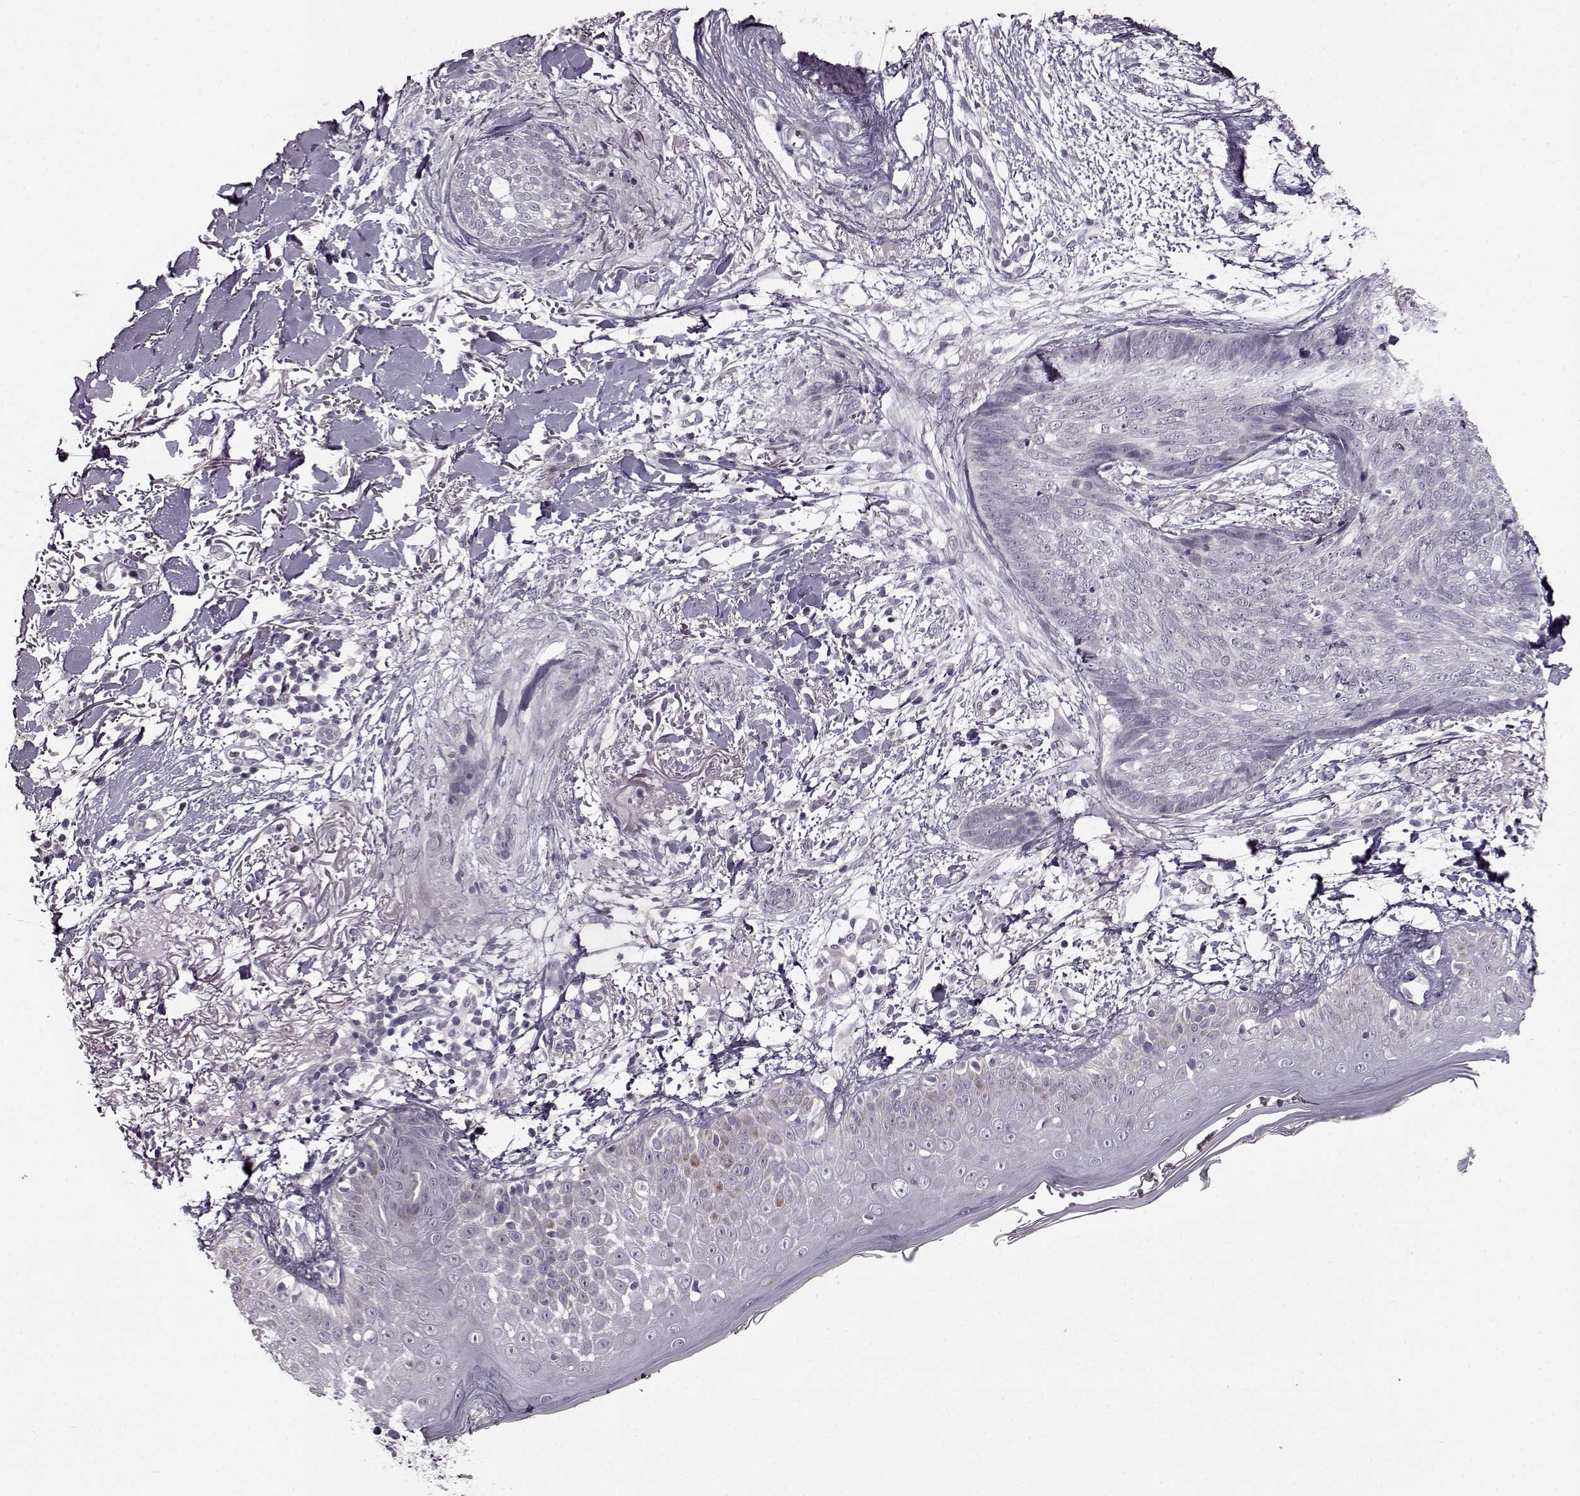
{"staining": {"intensity": "negative", "quantity": "none", "location": "none"}, "tissue": "skin cancer", "cell_type": "Tumor cells", "image_type": "cancer", "snomed": [{"axis": "morphology", "description": "Normal tissue, NOS"}, {"axis": "morphology", "description": "Basal cell carcinoma"}, {"axis": "topography", "description": "Skin"}], "caption": "DAB (3,3'-diaminobenzidine) immunohistochemical staining of skin cancer (basal cell carcinoma) exhibits no significant expression in tumor cells. (Brightfield microscopy of DAB immunohistochemistry at high magnification).", "gene": "RP1L1", "patient": {"sex": "male", "age": 84}}